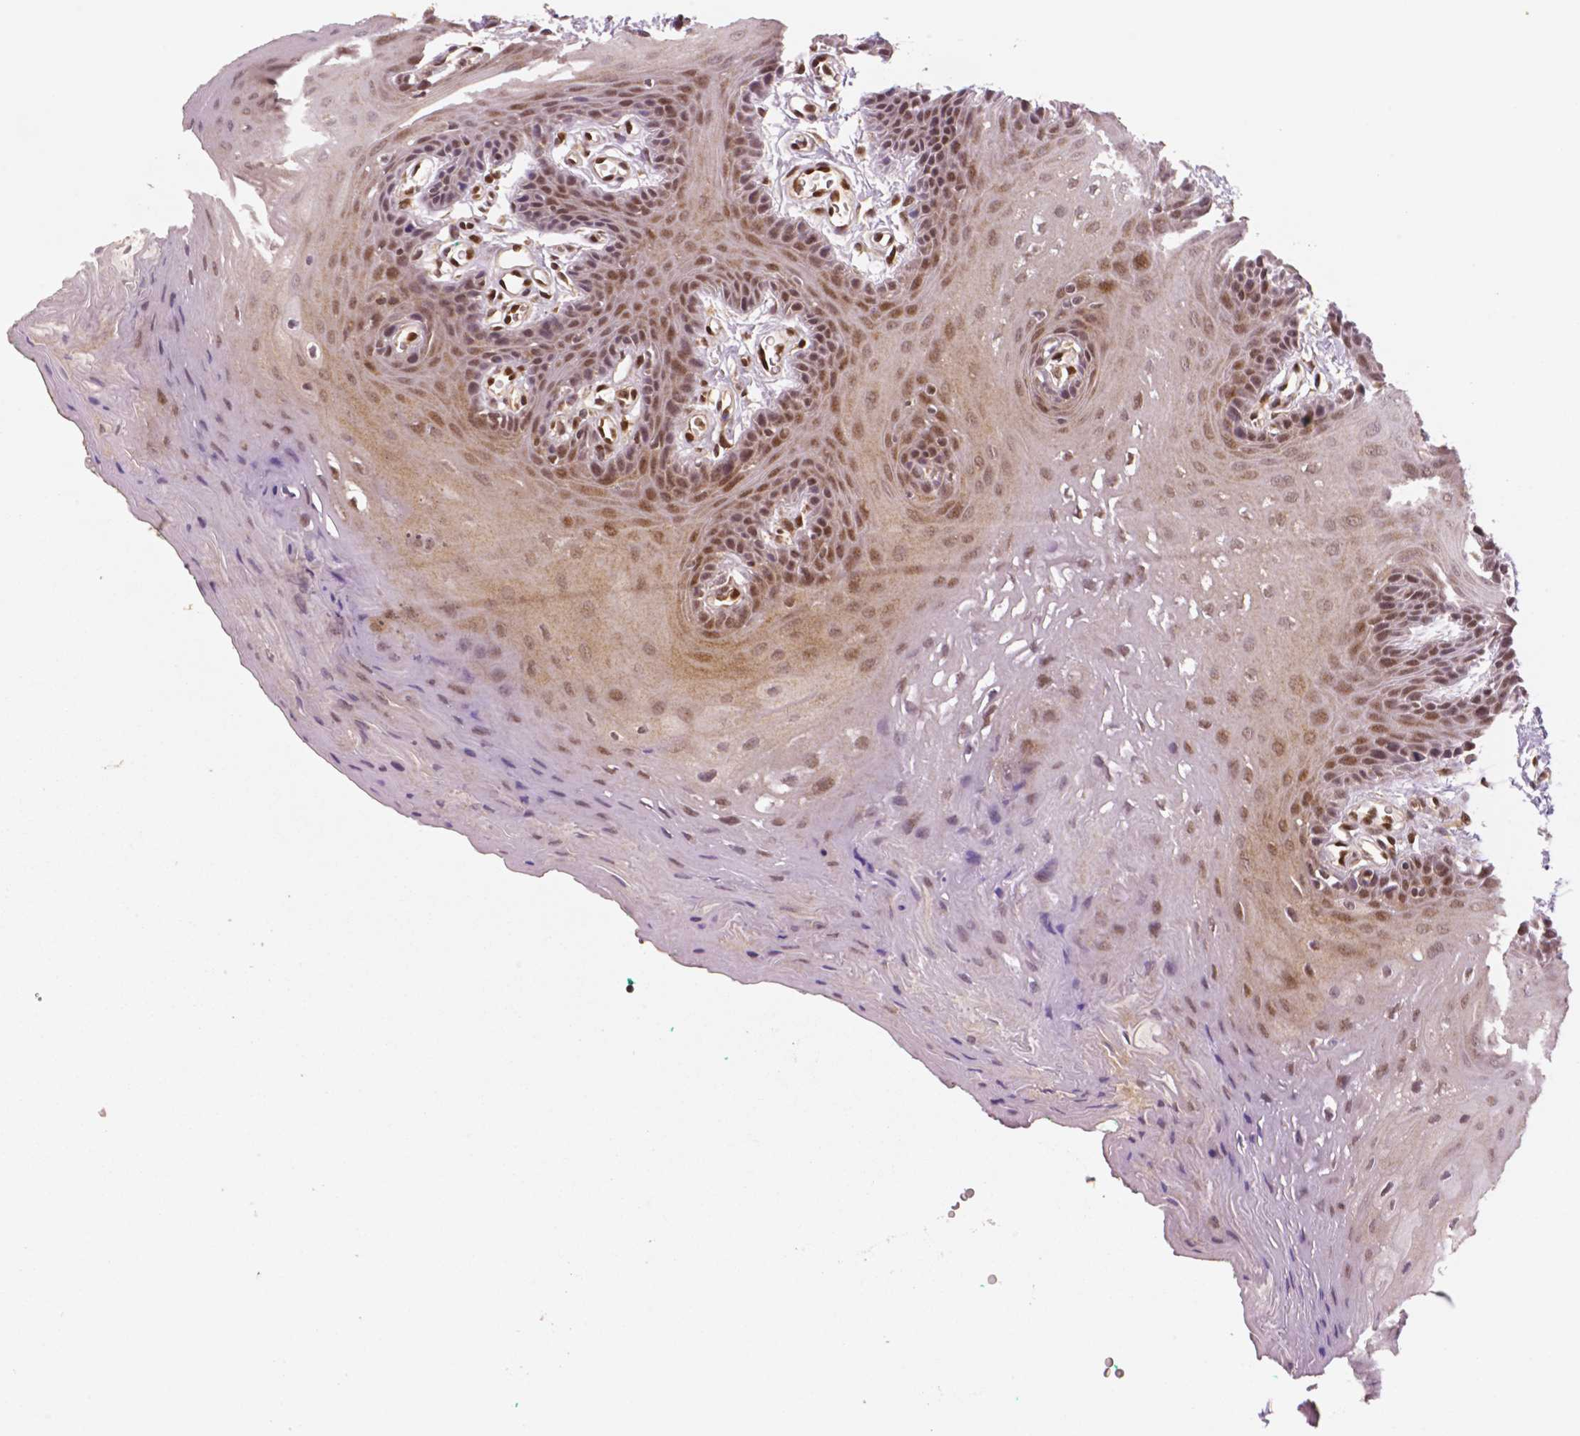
{"staining": {"intensity": "moderate", "quantity": ">75%", "location": "cytoplasmic/membranous,nuclear"}, "tissue": "oral mucosa", "cell_type": "Squamous epithelial cells", "image_type": "normal", "snomed": [{"axis": "morphology", "description": "Normal tissue, NOS"}, {"axis": "morphology", "description": "Squamous cell carcinoma, NOS"}, {"axis": "topography", "description": "Oral tissue"}, {"axis": "topography", "description": "Head-Neck"}], "caption": "IHC (DAB) staining of unremarkable human oral mucosa reveals moderate cytoplasmic/membranous,nuclear protein positivity in approximately >75% of squamous epithelial cells.", "gene": "STAT3", "patient": {"sex": "female", "age": 50}}